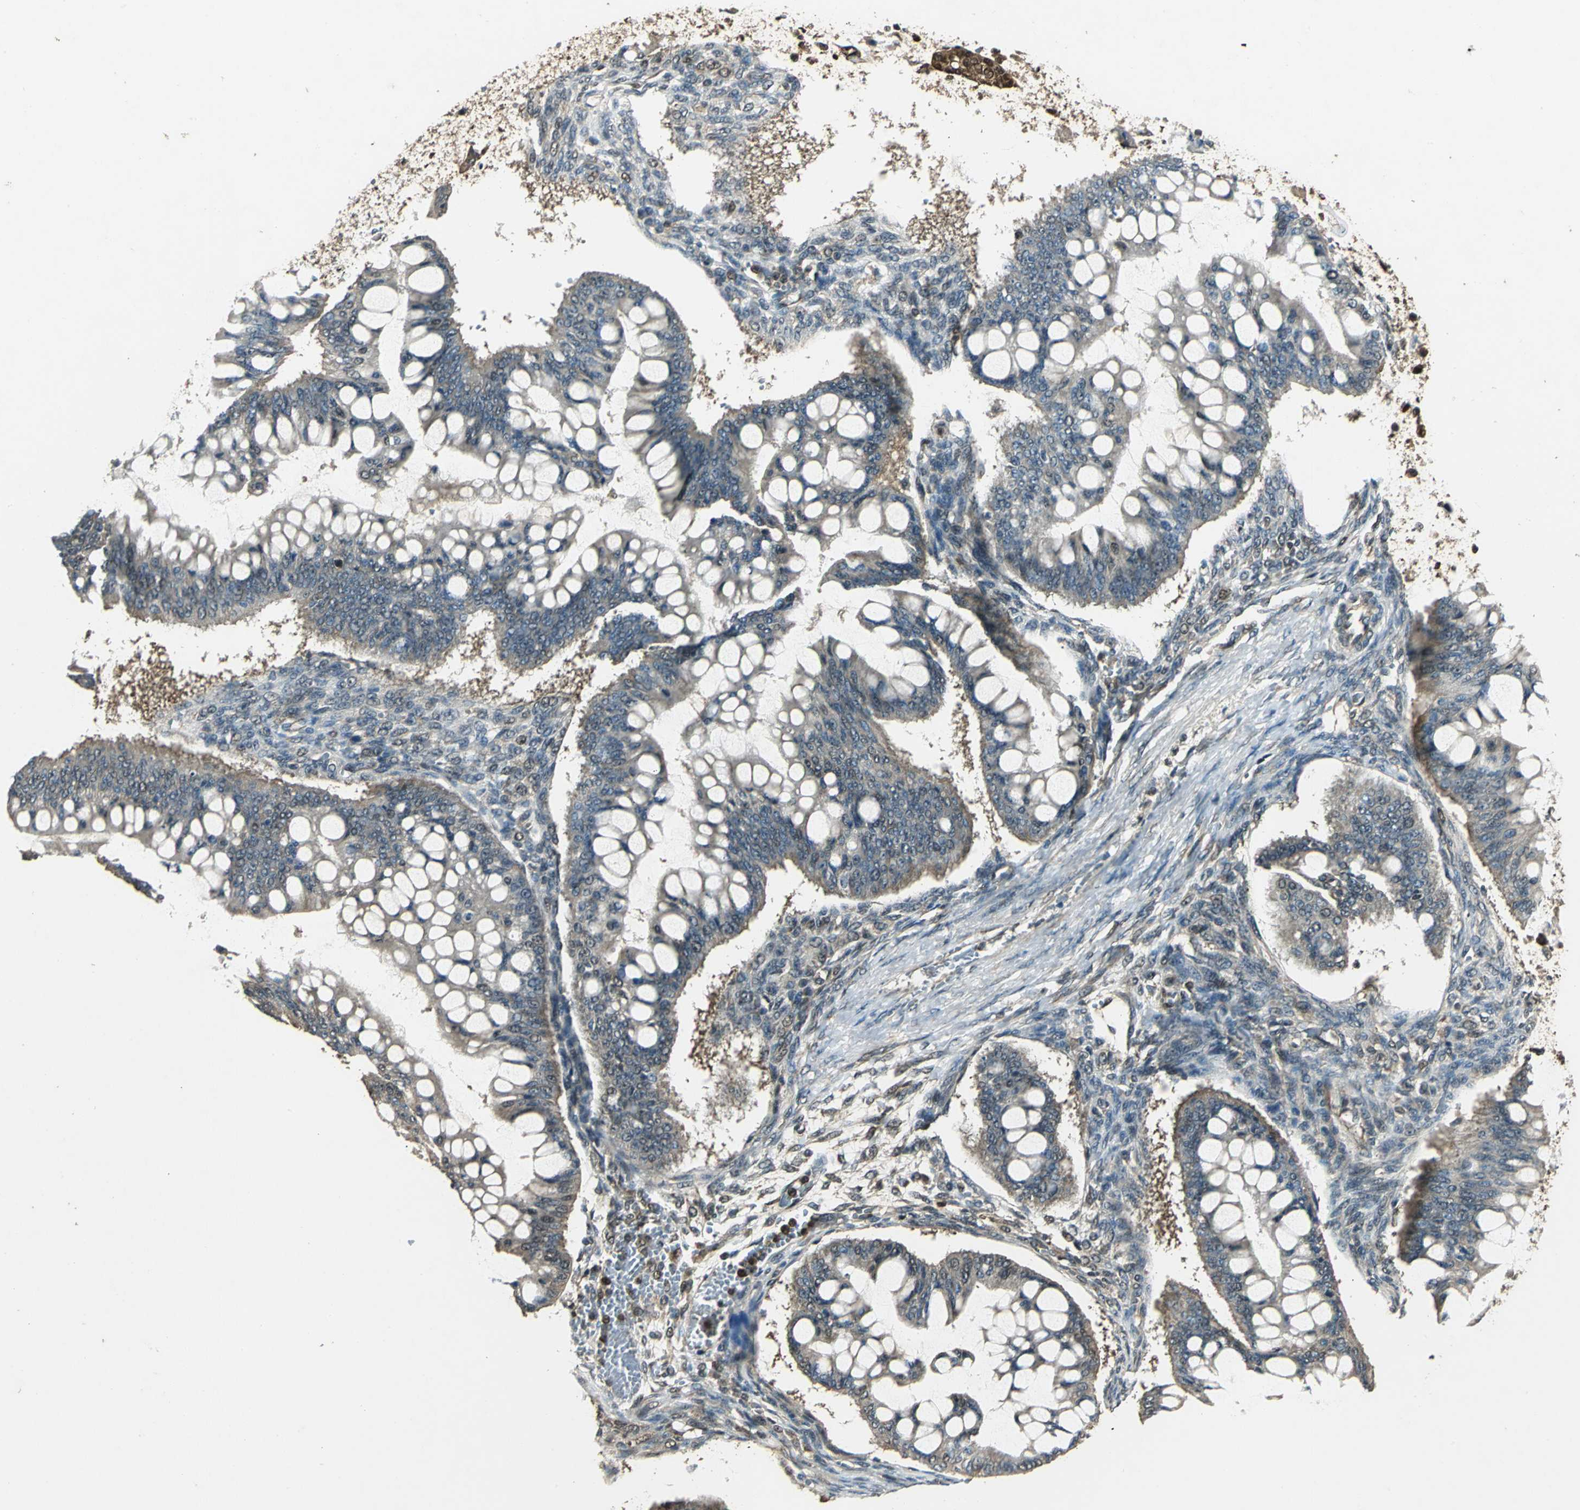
{"staining": {"intensity": "weak", "quantity": ">75%", "location": "cytoplasmic/membranous"}, "tissue": "ovarian cancer", "cell_type": "Tumor cells", "image_type": "cancer", "snomed": [{"axis": "morphology", "description": "Cystadenocarcinoma, mucinous, NOS"}, {"axis": "topography", "description": "Ovary"}], "caption": "Human ovarian mucinous cystadenocarcinoma stained with a protein marker shows weak staining in tumor cells.", "gene": "PPP1R13L", "patient": {"sex": "female", "age": 73}}